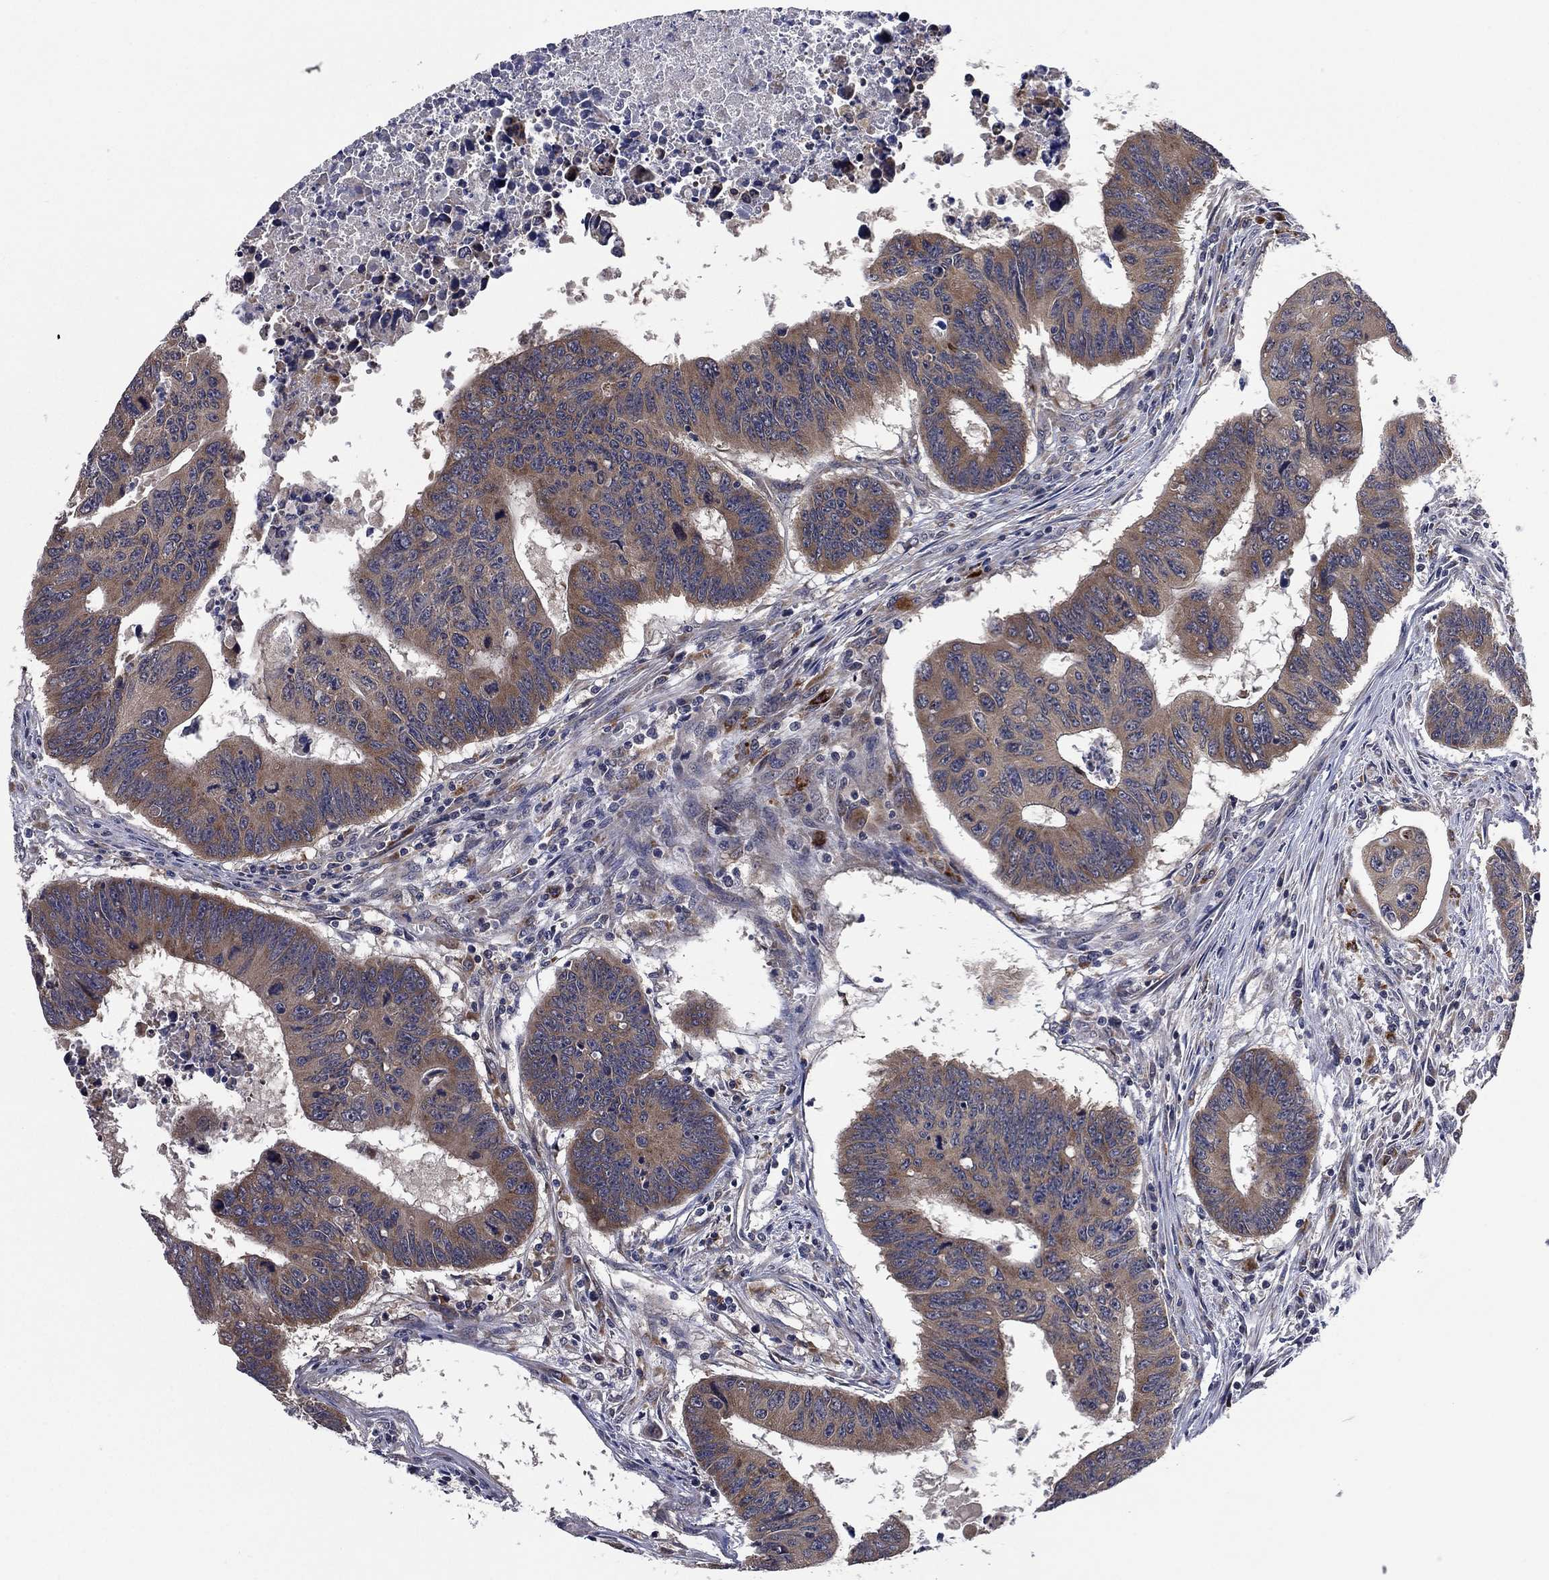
{"staining": {"intensity": "moderate", "quantity": "<25%", "location": "cytoplasmic/membranous"}, "tissue": "colorectal cancer", "cell_type": "Tumor cells", "image_type": "cancer", "snomed": [{"axis": "morphology", "description": "Adenocarcinoma, NOS"}, {"axis": "topography", "description": "Rectum"}], "caption": "An image of human colorectal cancer stained for a protein exhibits moderate cytoplasmic/membranous brown staining in tumor cells. The protein of interest is shown in brown color, while the nuclei are stained blue.", "gene": "SELENOO", "patient": {"sex": "female", "age": 85}}